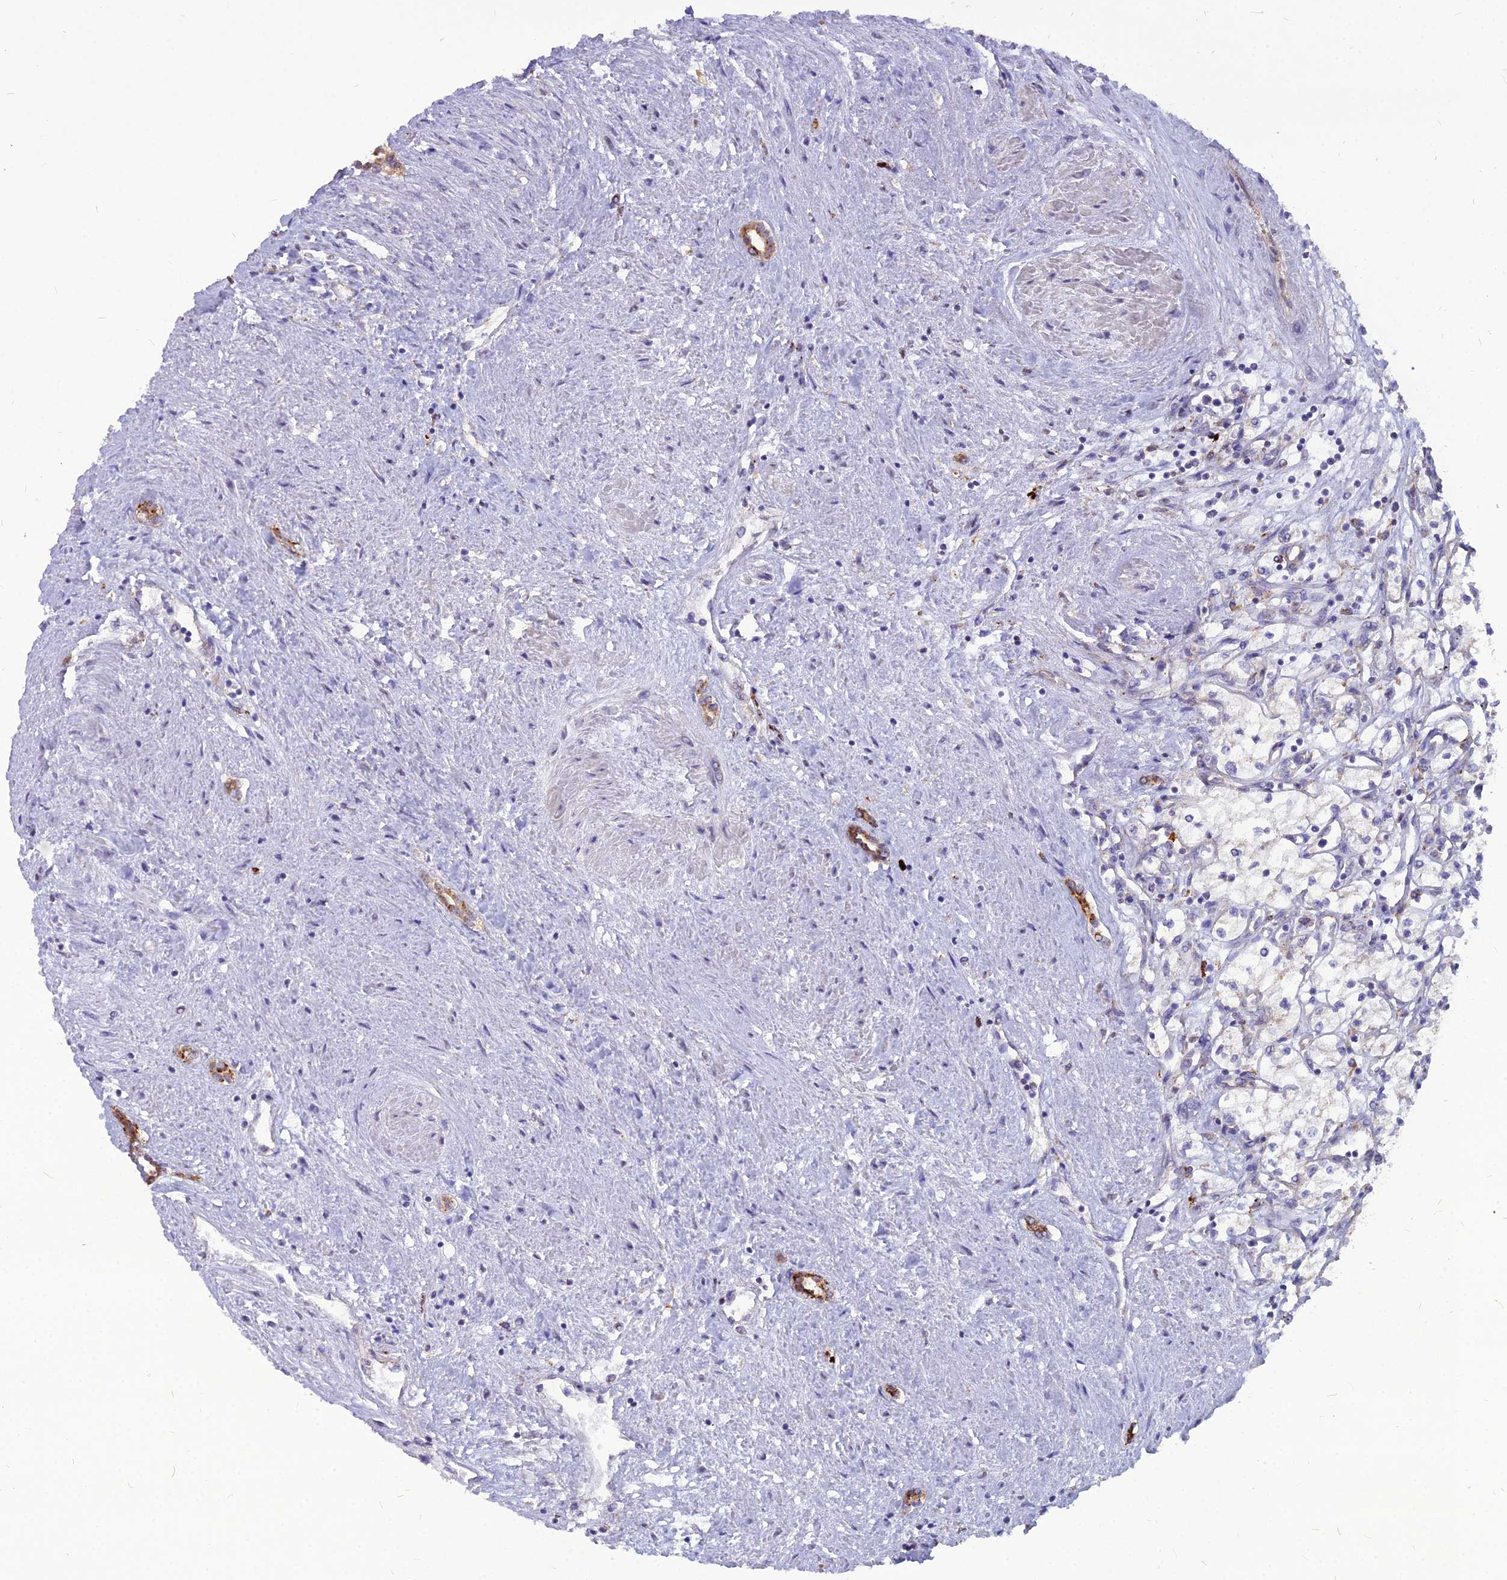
{"staining": {"intensity": "negative", "quantity": "none", "location": "none"}, "tissue": "renal cancer", "cell_type": "Tumor cells", "image_type": "cancer", "snomed": [{"axis": "morphology", "description": "Adenocarcinoma, NOS"}, {"axis": "topography", "description": "Kidney"}], "caption": "Tumor cells are negative for brown protein staining in renal adenocarcinoma. Nuclei are stained in blue.", "gene": "PCED1B", "patient": {"sex": "male", "age": 59}}